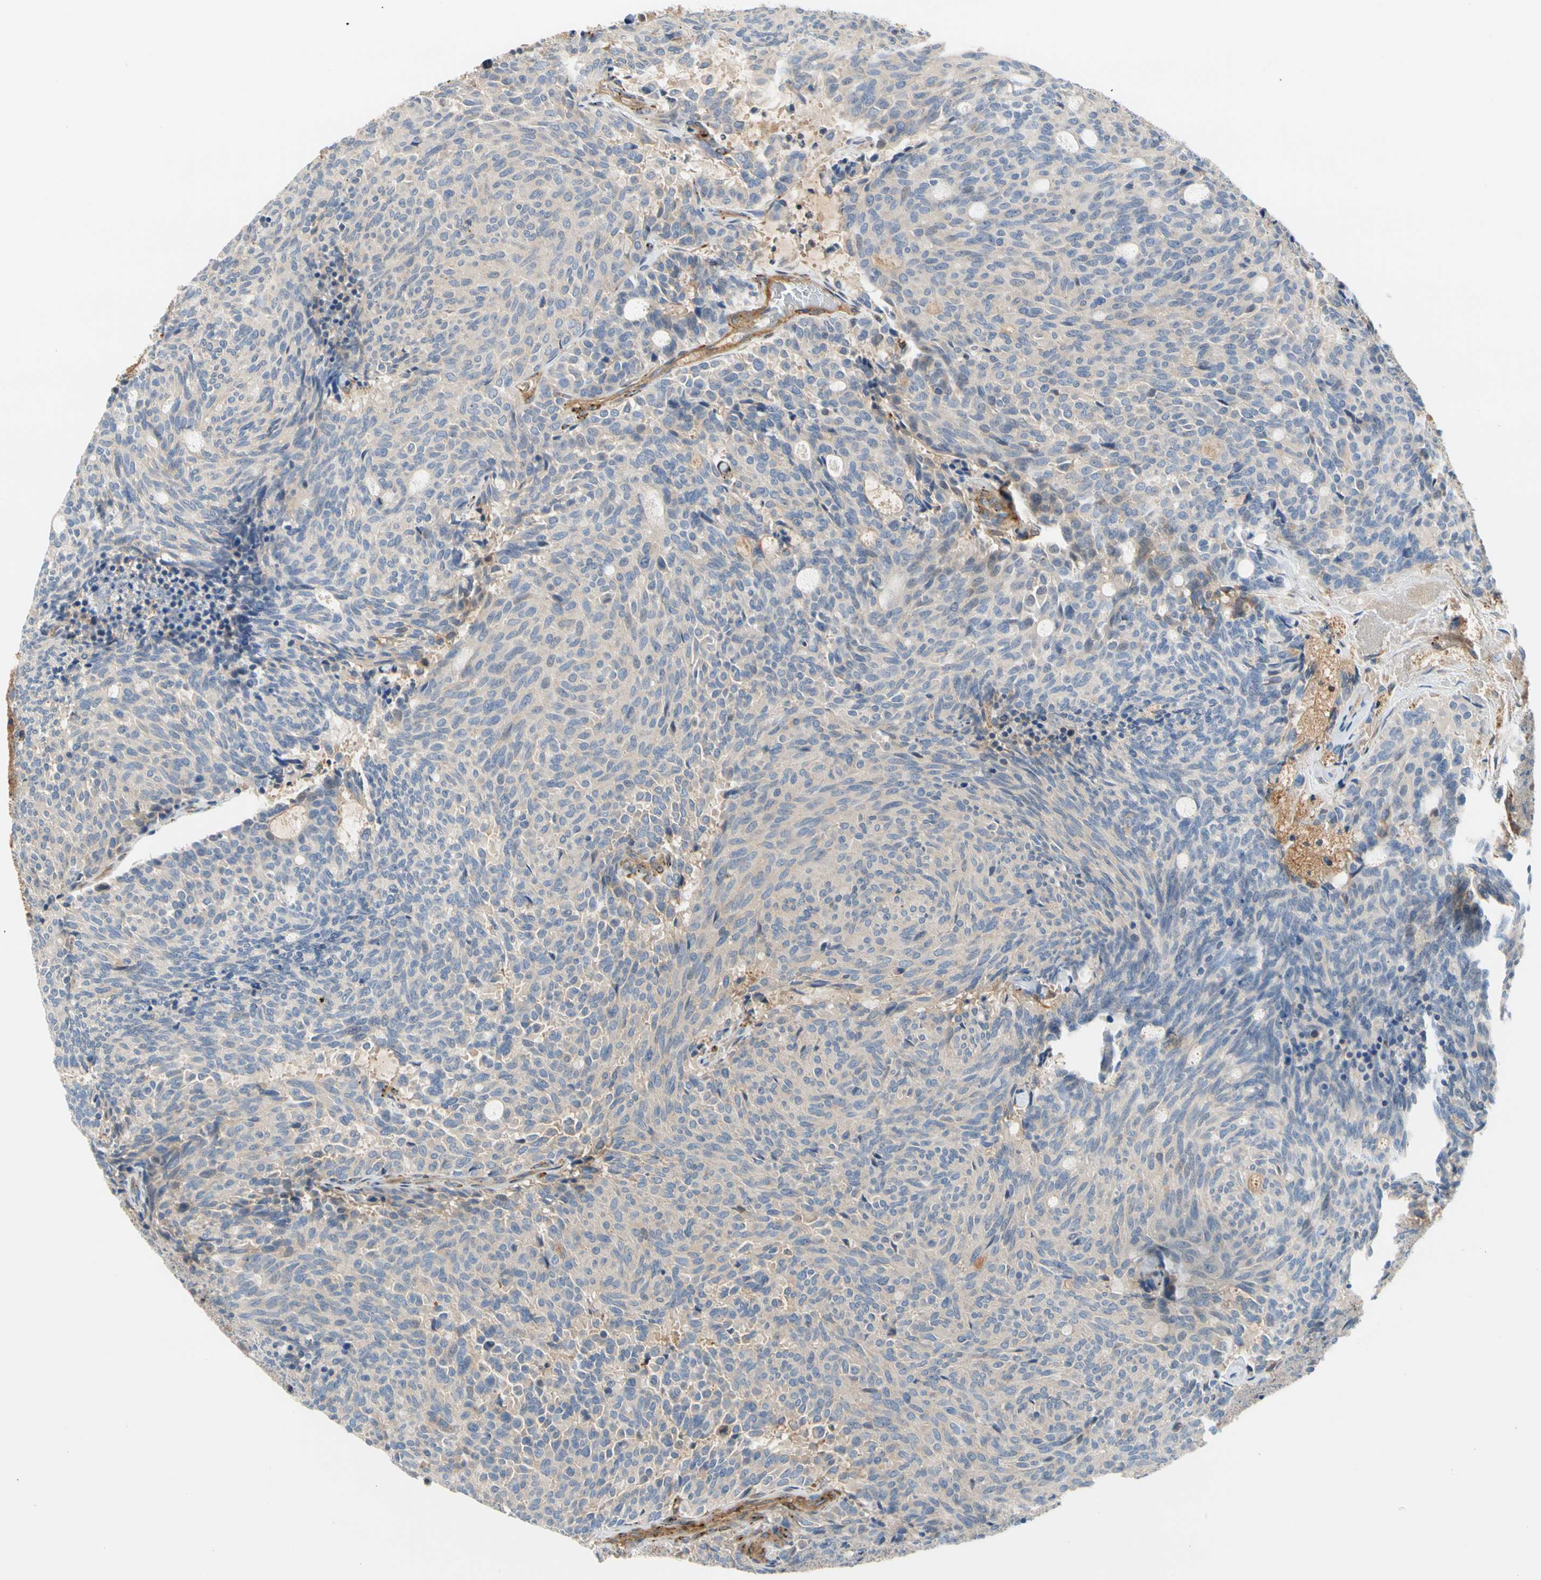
{"staining": {"intensity": "negative", "quantity": "none", "location": "none"}, "tissue": "carcinoid", "cell_type": "Tumor cells", "image_type": "cancer", "snomed": [{"axis": "morphology", "description": "Carcinoid, malignant, NOS"}, {"axis": "topography", "description": "Pancreas"}], "caption": "Tumor cells are negative for brown protein staining in malignant carcinoid. (Immunohistochemistry (ihc), brightfield microscopy, high magnification).", "gene": "ENTREP3", "patient": {"sex": "female", "age": 54}}